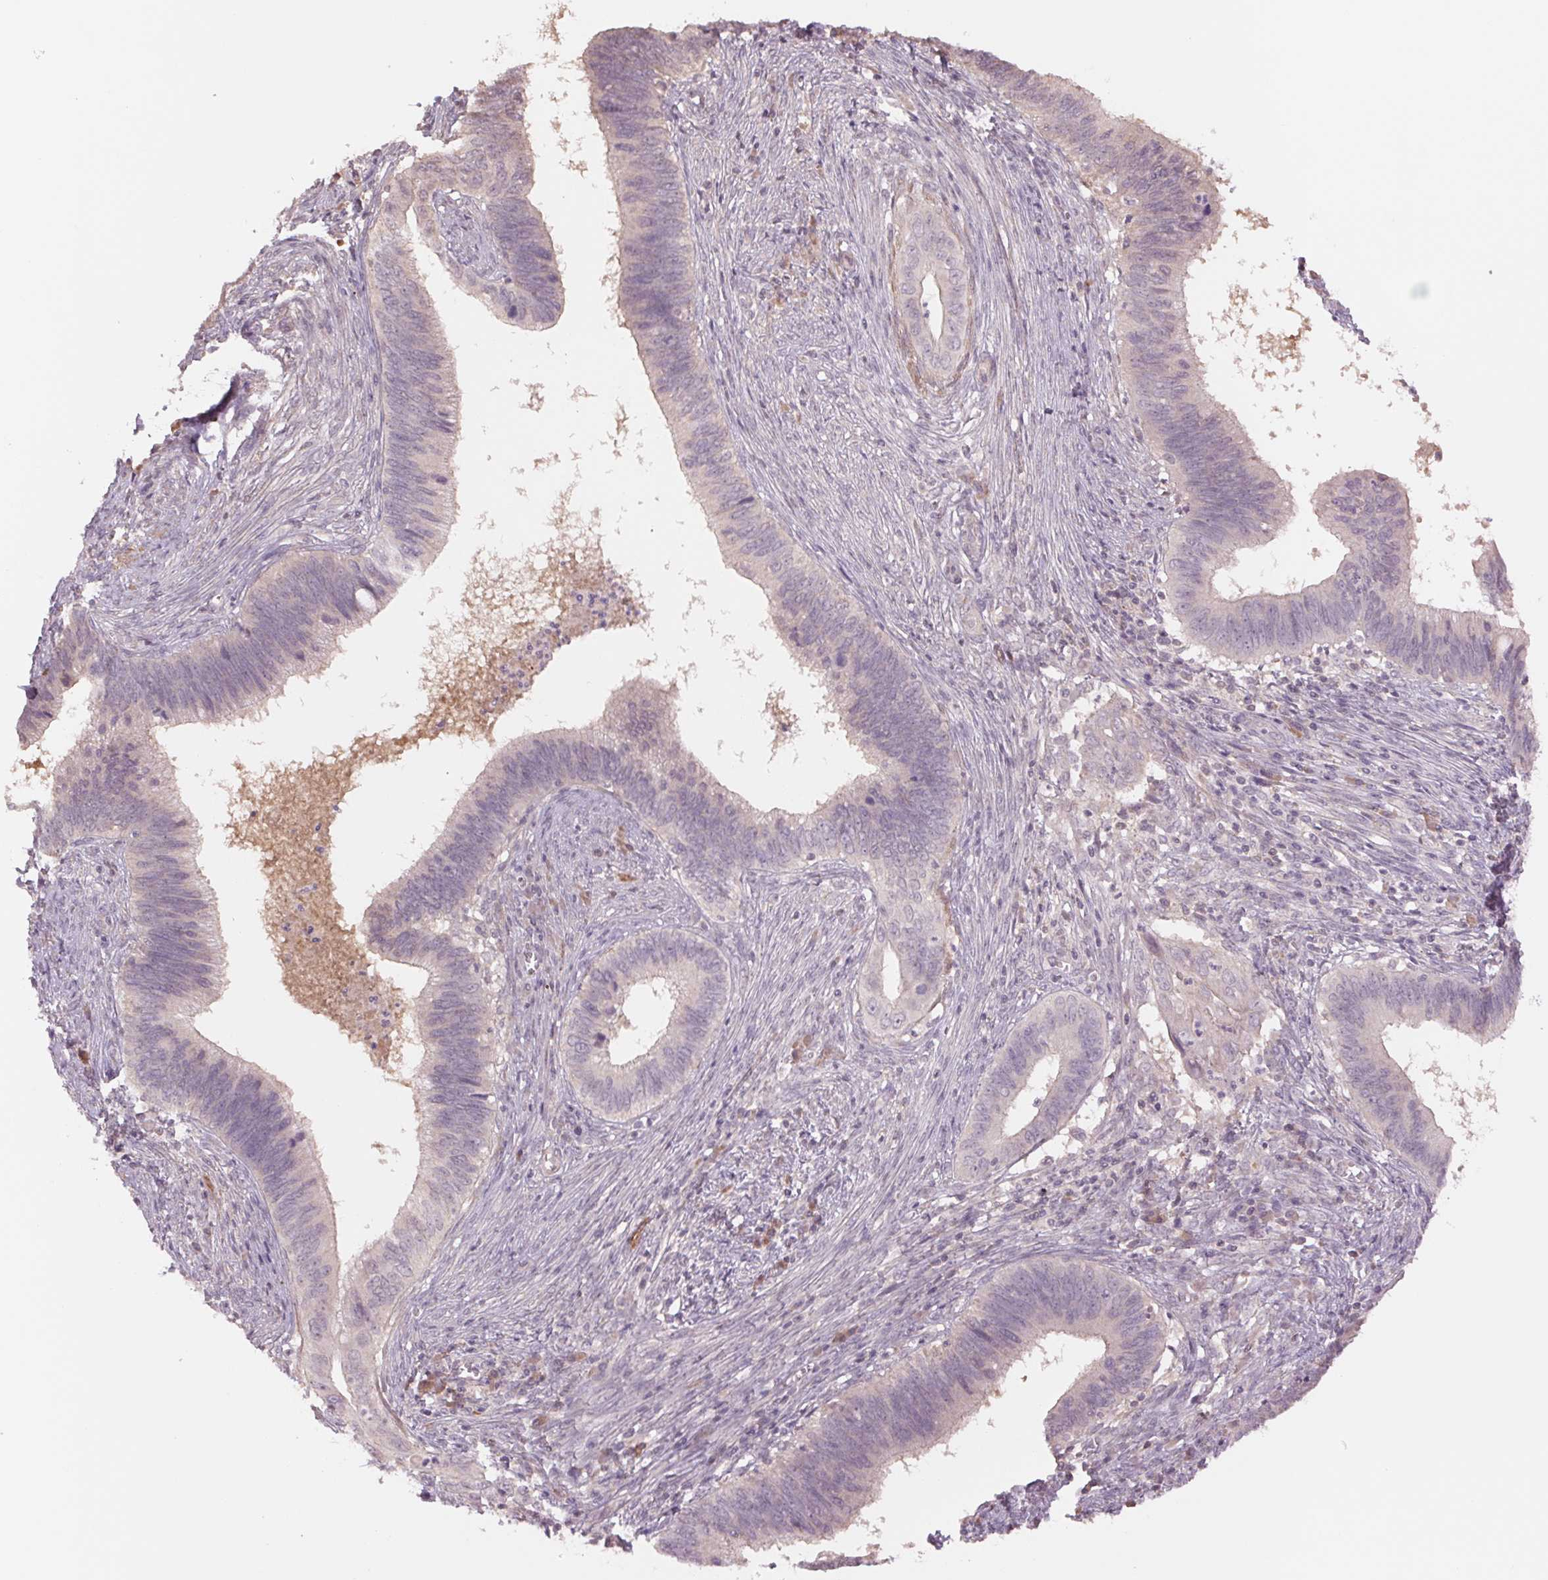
{"staining": {"intensity": "negative", "quantity": "none", "location": "none"}, "tissue": "cervical cancer", "cell_type": "Tumor cells", "image_type": "cancer", "snomed": [{"axis": "morphology", "description": "Adenocarcinoma, NOS"}, {"axis": "topography", "description": "Cervix"}], "caption": "The photomicrograph demonstrates no staining of tumor cells in cervical cancer. (DAB (3,3'-diaminobenzidine) immunohistochemistry (IHC) visualized using brightfield microscopy, high magnification).", "gene": "PPIA", "patient": {"sex": "female", "age": 42}}